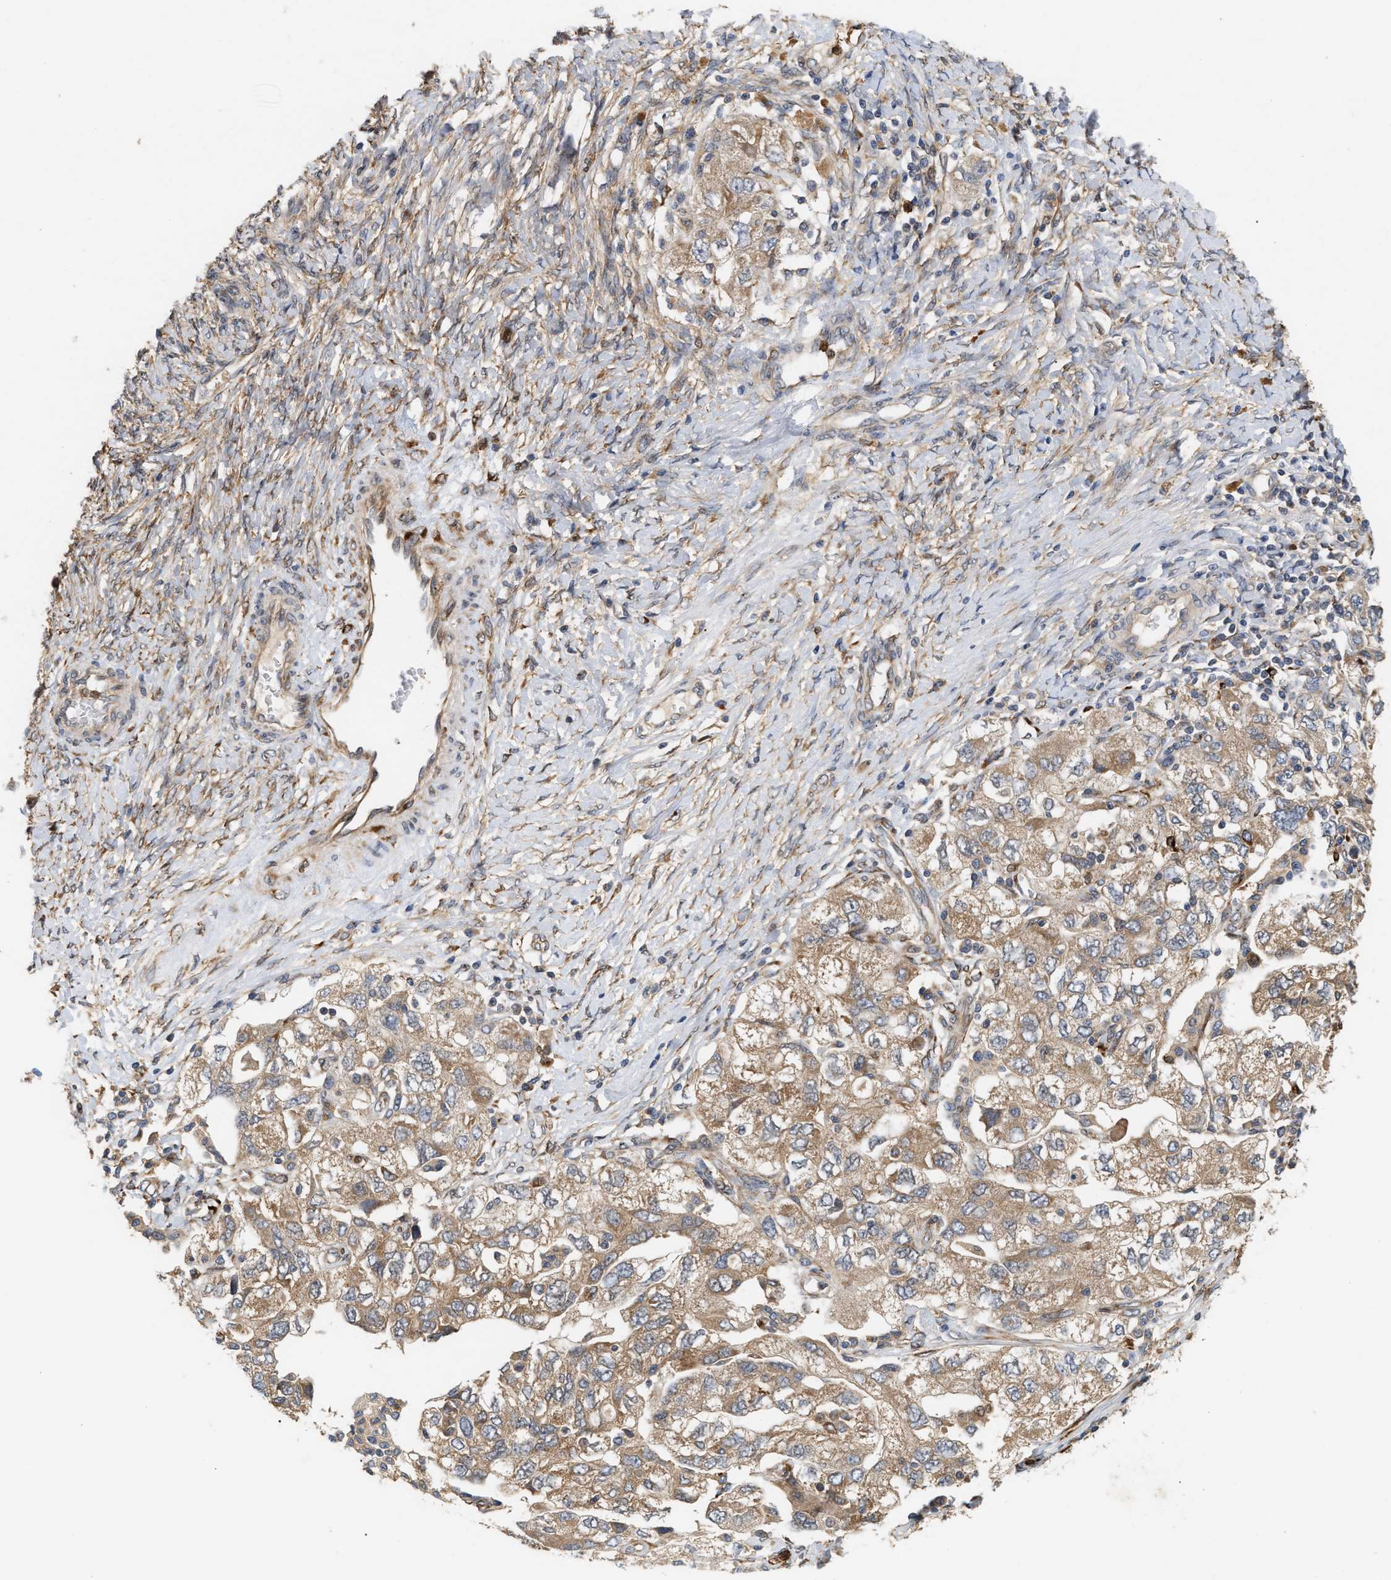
{"staining": {"intensity": "moderate", "quantity": ">75%", "location": "cytoplasmic/membranous"}, "tissue": "ovarian cancer", "cell_type": "Tumor cells", "image_type": "cancer", "snomed": [{"axis": "morphology", "description": "Carcinoma, NOS"}, {"axis": "morphology", "description": "Cystadenocarcinoma, serous, NOS"}, {"axis": "topography", "description": "Ovary"}], "caption": "Approximately >75% of tumor cells in human ovarian cancer demonstrate moderate cytoplasmic/membranous protein expression as visualized by brown immunohistochemical staining.", "gene": "PLCD1", "patient": {"sex": "female", "age": 69}}